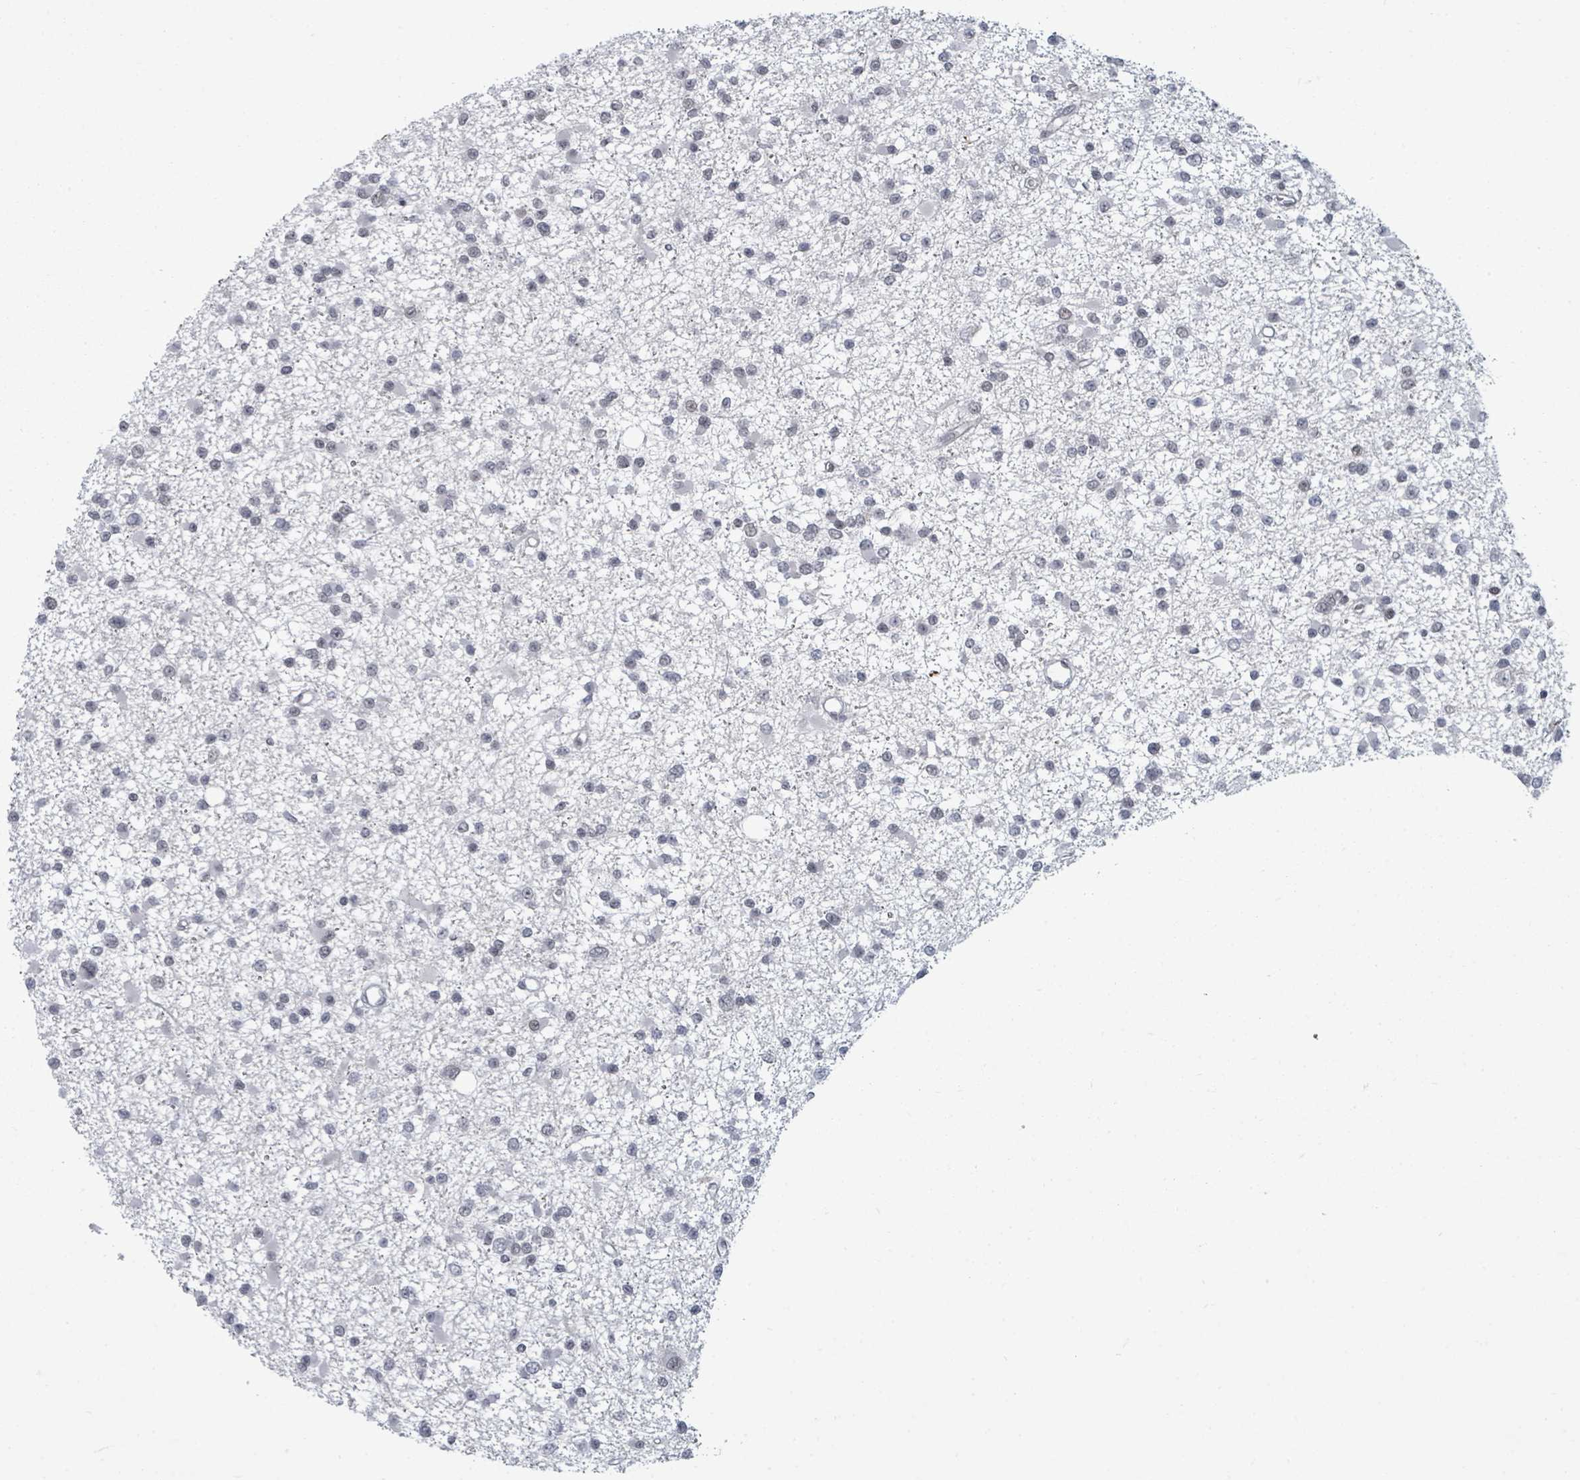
{"staining": {"intensity": "negative", "quantity": "none", "location": "none"}, "tissue": "glioma", "cell_type": "Tumor cells", "image_type": "cancer", "snomed": [{"axis": "morphology", "description": "Glioma, malignant, Low grade"}, {"axis": "topography", "description": "Brain"}], "caption": "Tumor cells are negative for protein expression in human glioma. (Immunohistochemistry, brightfield microscopy, high magnification).", "gene": "ERCC5", "patient": {"sex": "female", "age": 22}}